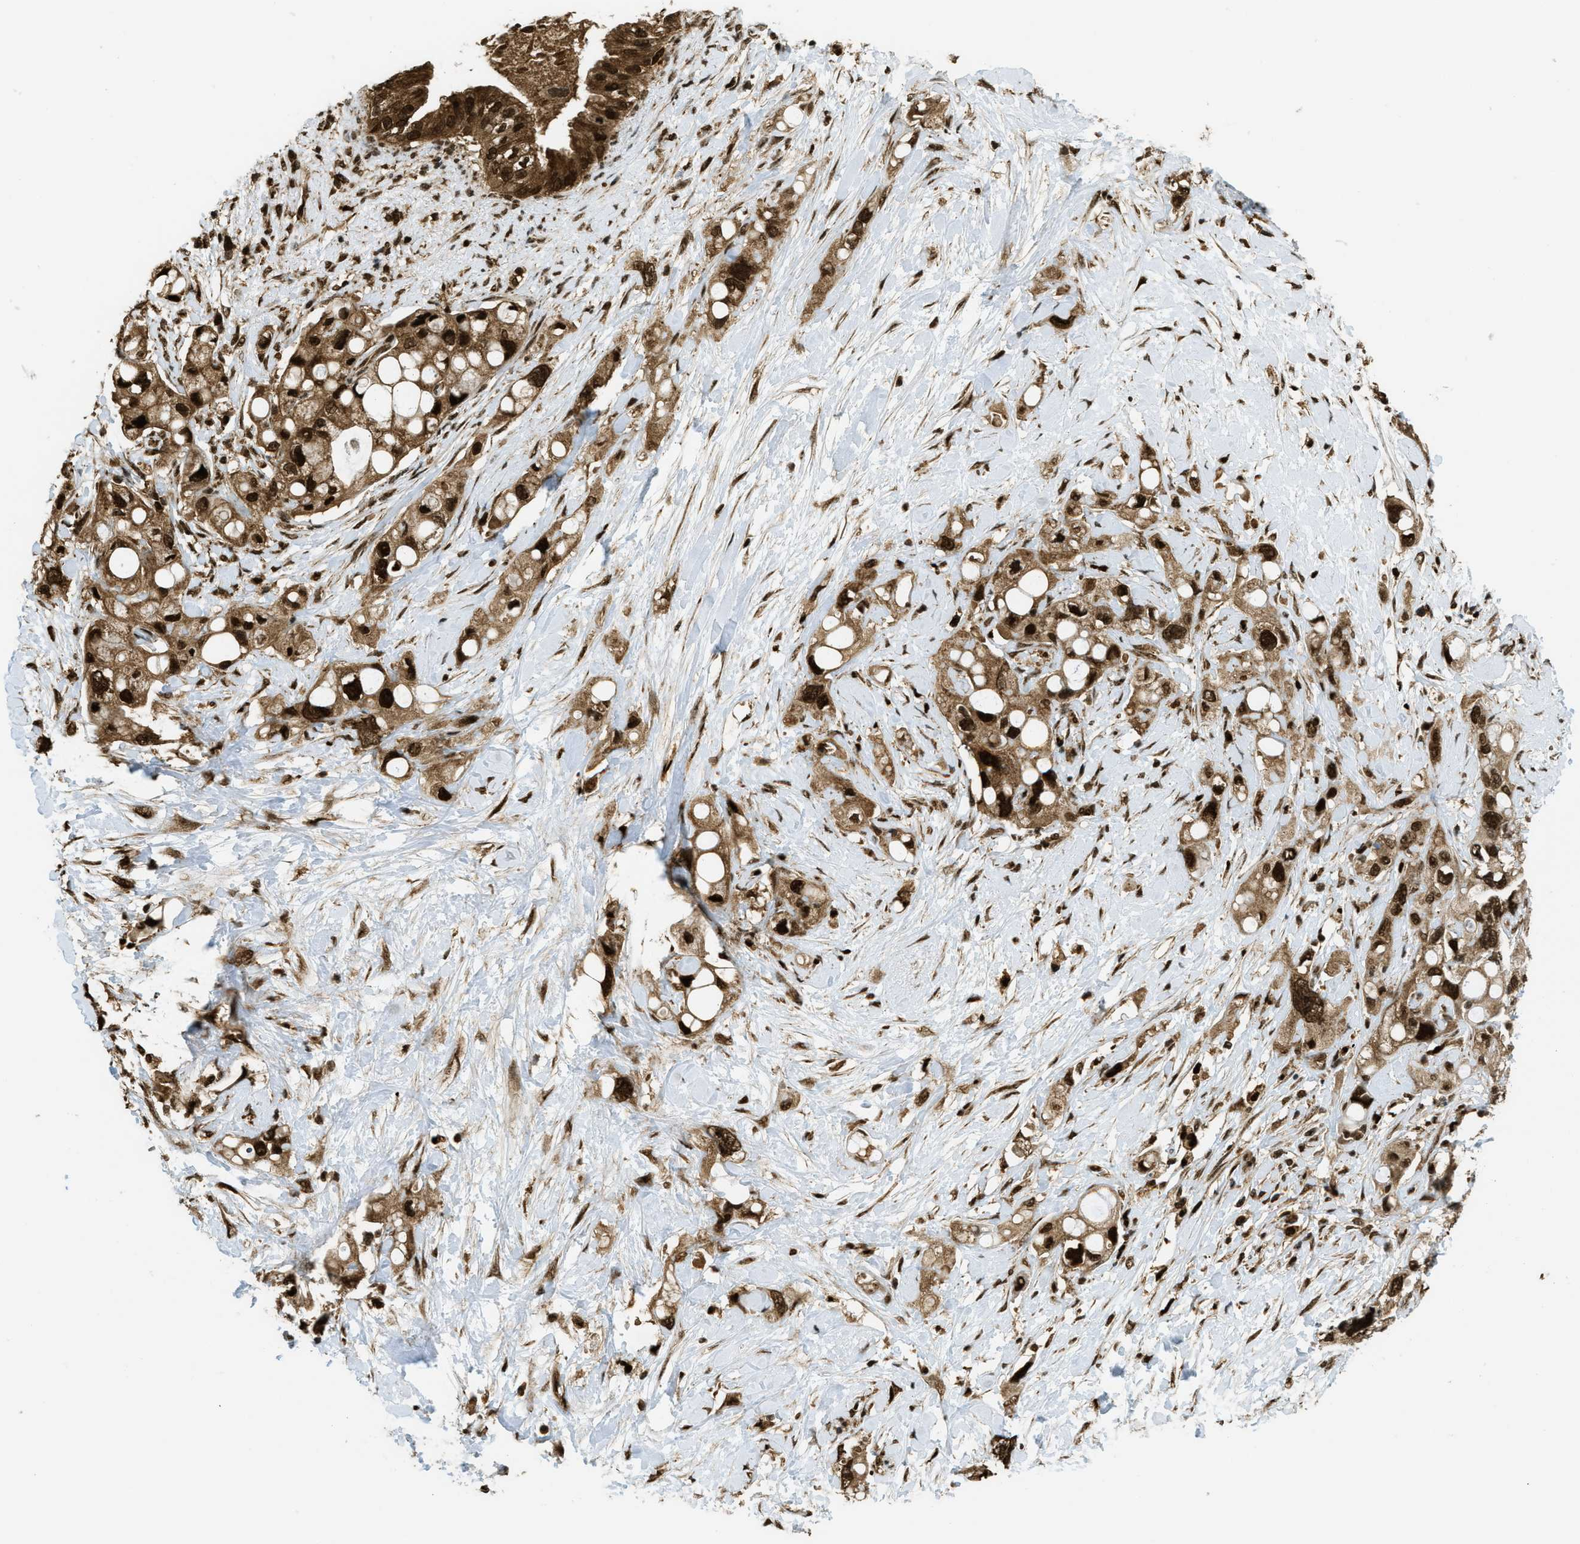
{"staining": {"intensity": "strong", "quantity": ">75%", "location": "cytoplasmic/membranous,nuclear"}, "tissue": "pancreatic cancer", "cell_type": "Tumor cells", "image_type": "cancer", "snomed": [{"axis": "morphology", "description": "Adenocarcinoma, NOS"}, {"axis": "topography", "description": "Pancreas"}], "caption": "Strong cytoplasmic/membranous and nuclear staining is seen in approximately >75% of tumor cells in pancreatic cancer (adenocarcinoma). (Brightfield microscopy of DAB IHC at high magnification).", "gene": "TNPO1", "patient": {"sex": "female", "age": 56}}